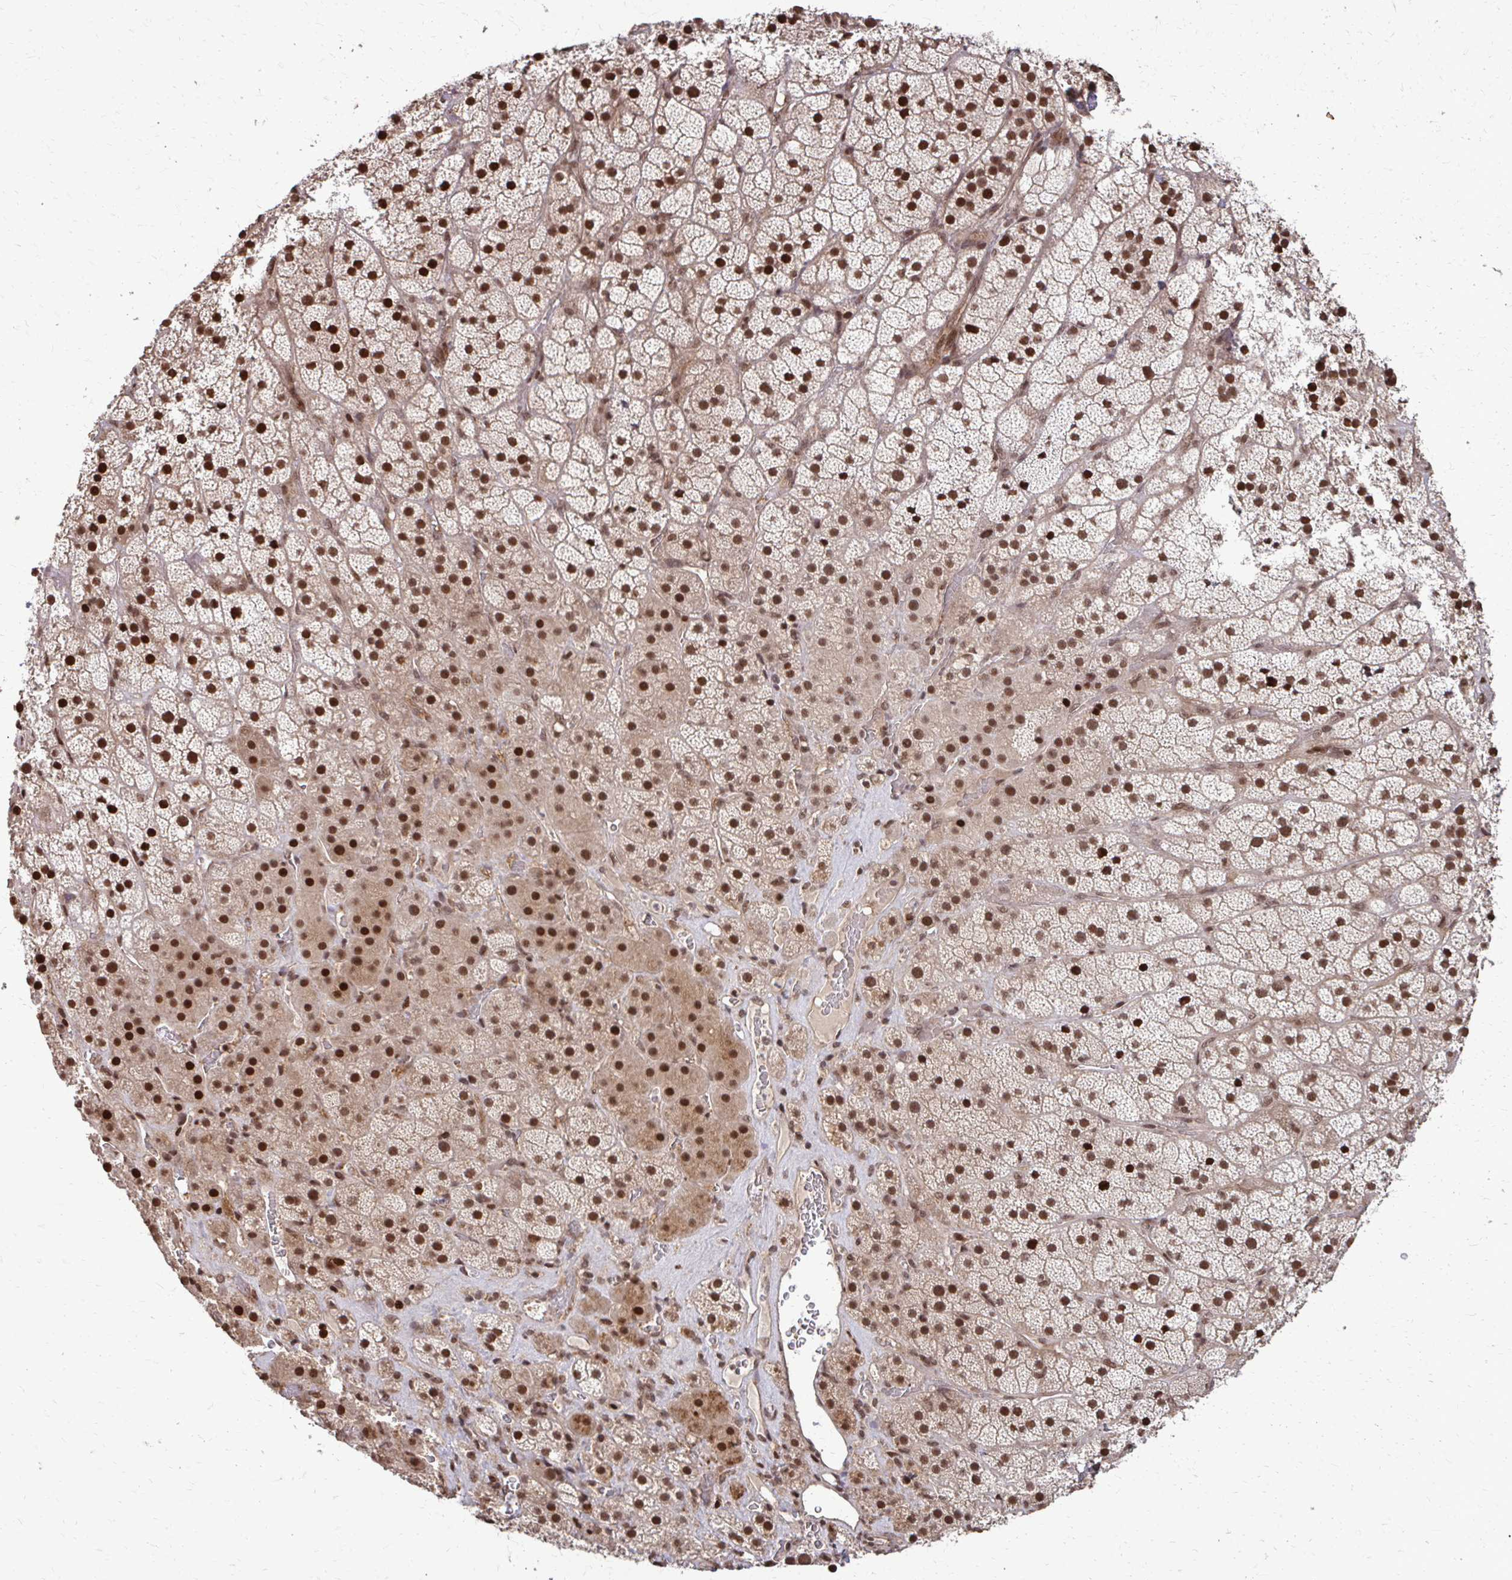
{"staining": {"intensity": "strong", "quantity": ">75%", "location": "cytoplasmic/membranous,nuclear"}, "tissue": "adrenal gland", "cell_type": "Glandular cells", "image_type": "normal", "snomed": [{"axis": "morphology", "description": "Normal tissue, NOS"}, {"axis": "topography", "description": "Adrenal gland"}], "caption": "An immunohistochemistry (IHC) micrograph of unremarkable tissue is shown. Protein staining in brown shows strong cytoplasmic/membranous,nuclear positivity in adrenal gland within glandular cells.", "gene": "SS18", "patient": {"sex": "male", "age": 57}}